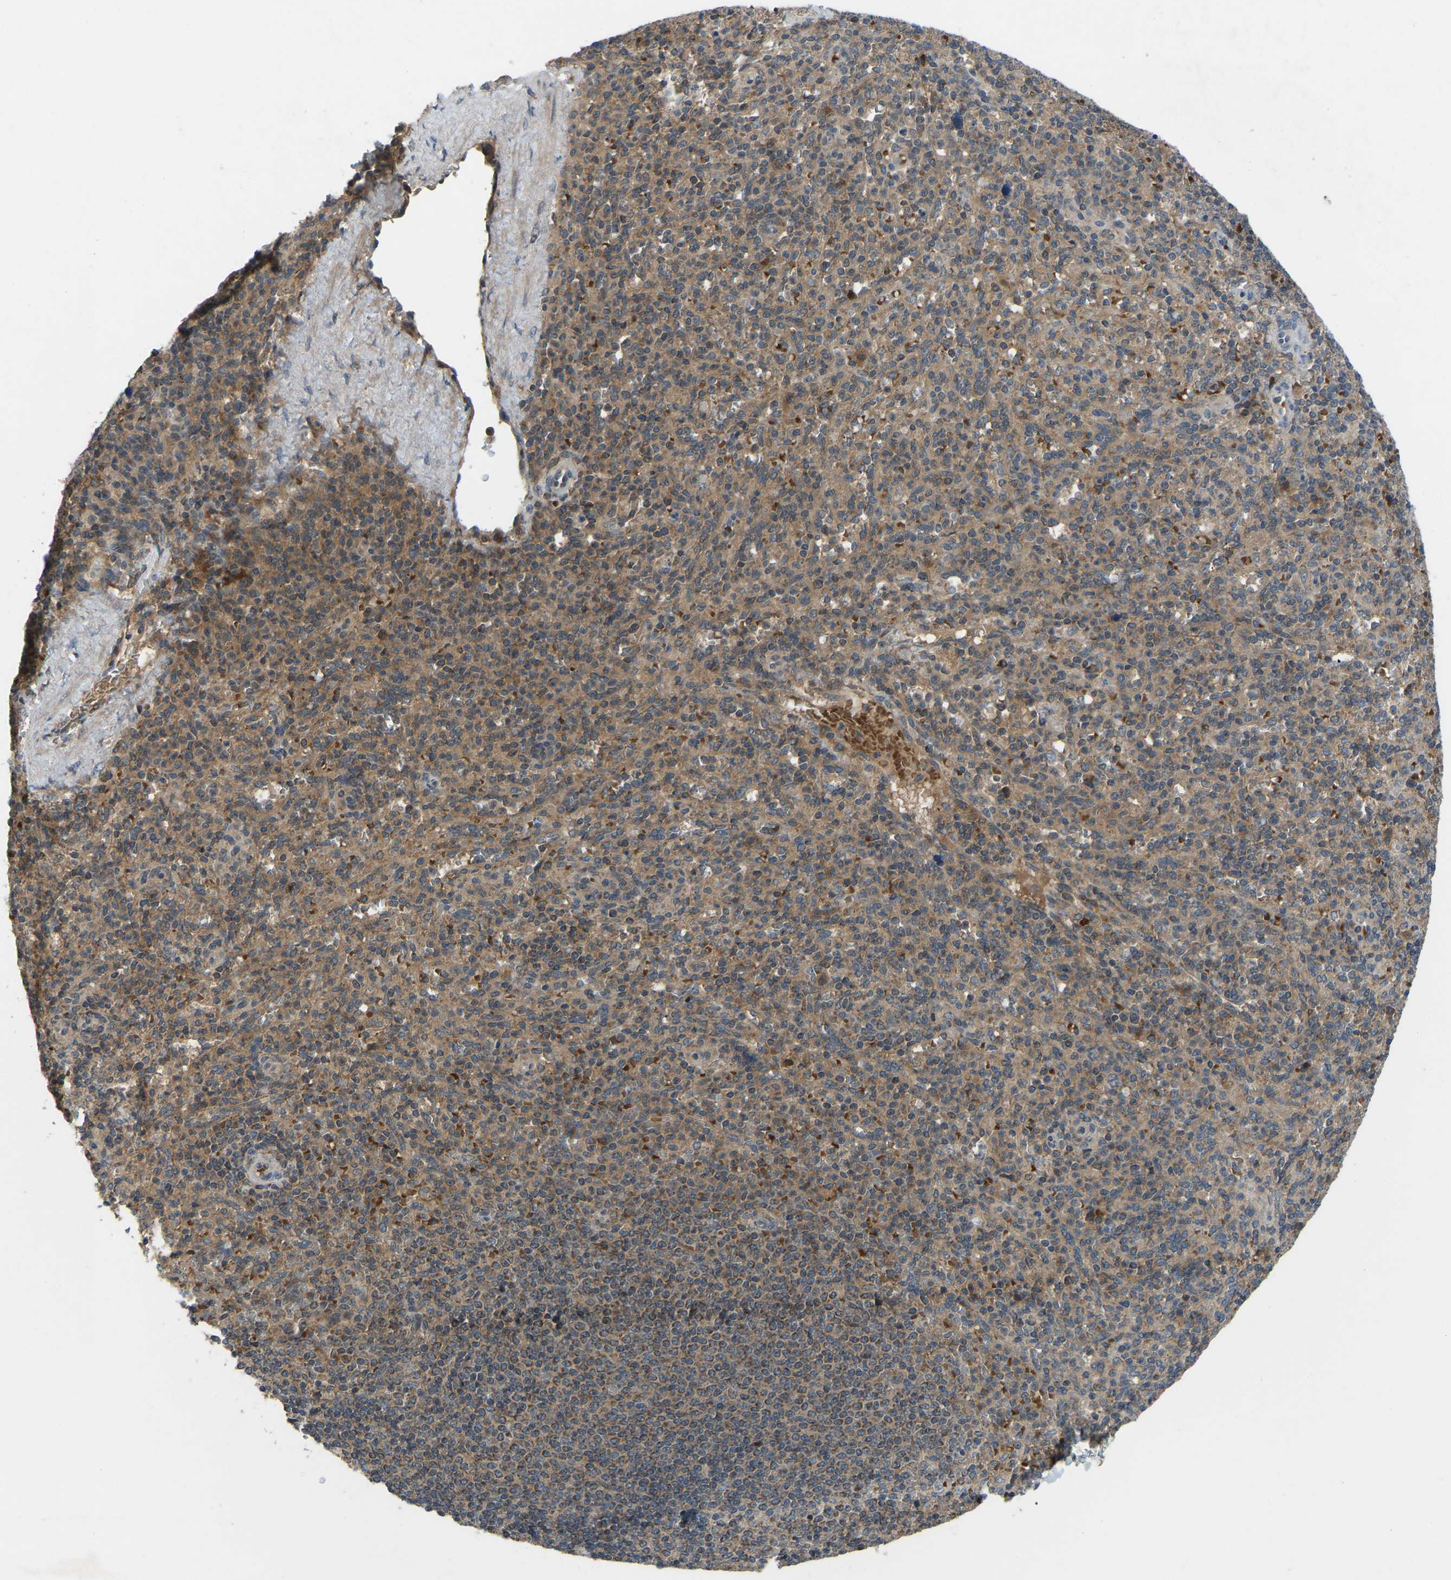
{"staining": {"intensity": "strong", "quantity": "25%-75%", "location": "cytoplasmic/membranous"}, "tissue": "spleen", "cell_type": "Cells in red pulp", "image_type": "normal", "snomed": [{"axis": "morphology", "description": "Normal tissue, NOS"}, {"axis": "topography", "description": "Spleen"}], "caption": "The image demonstrates immunohistochemical staining of unremarkable spleen. There is strong cytoplasmic/membranous staining is identified in approximately 25%-75% of cells in red pulp. (Stains: DAB in brown, nuclei in blue, Microscopy: brightfield microscopy at high magnification).", "gene": "ZNF71", "patient": {"sex": "male", "age": 36}}